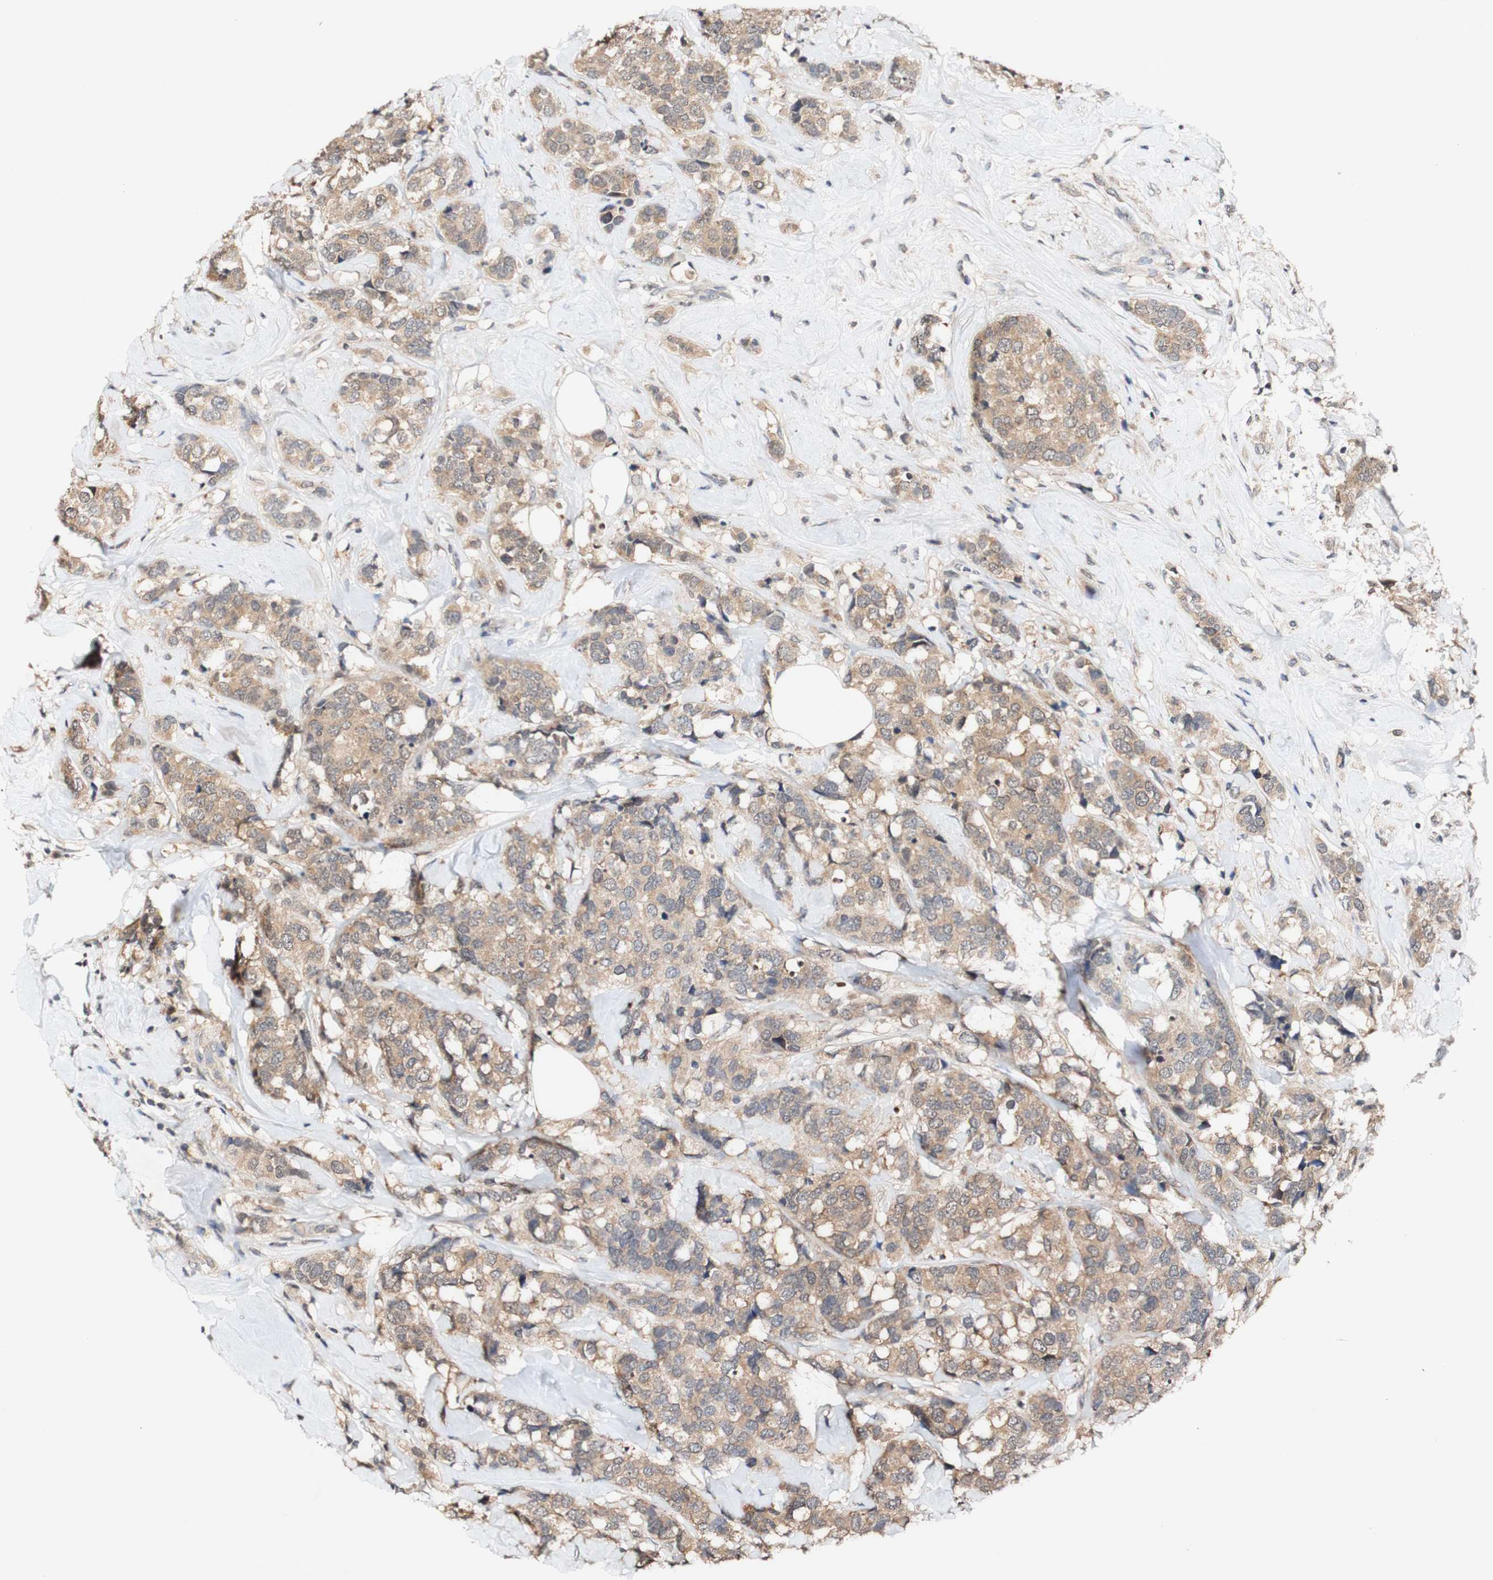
{"staining": {"intensity": "moderate", "quantity": ">75%", "location": "cytoplasmic/membranous"}, "tissue": "breast cancer", "cell_type": "Tumor cells", "image_type": "cancer", "snomed": [{"axis": "morphology", "description": "Lobular carcinoma"}, {"axis": "topography", "description": "Breast"}], "caption": "This is a micrograph of IHC staining of breast cancer (lobular carcinoma), which shows moderate staining in the cytoplasmic/membranous of tumor cells.", "gene": "PIN1", "patient": {"sex": "female", "age": 59}}